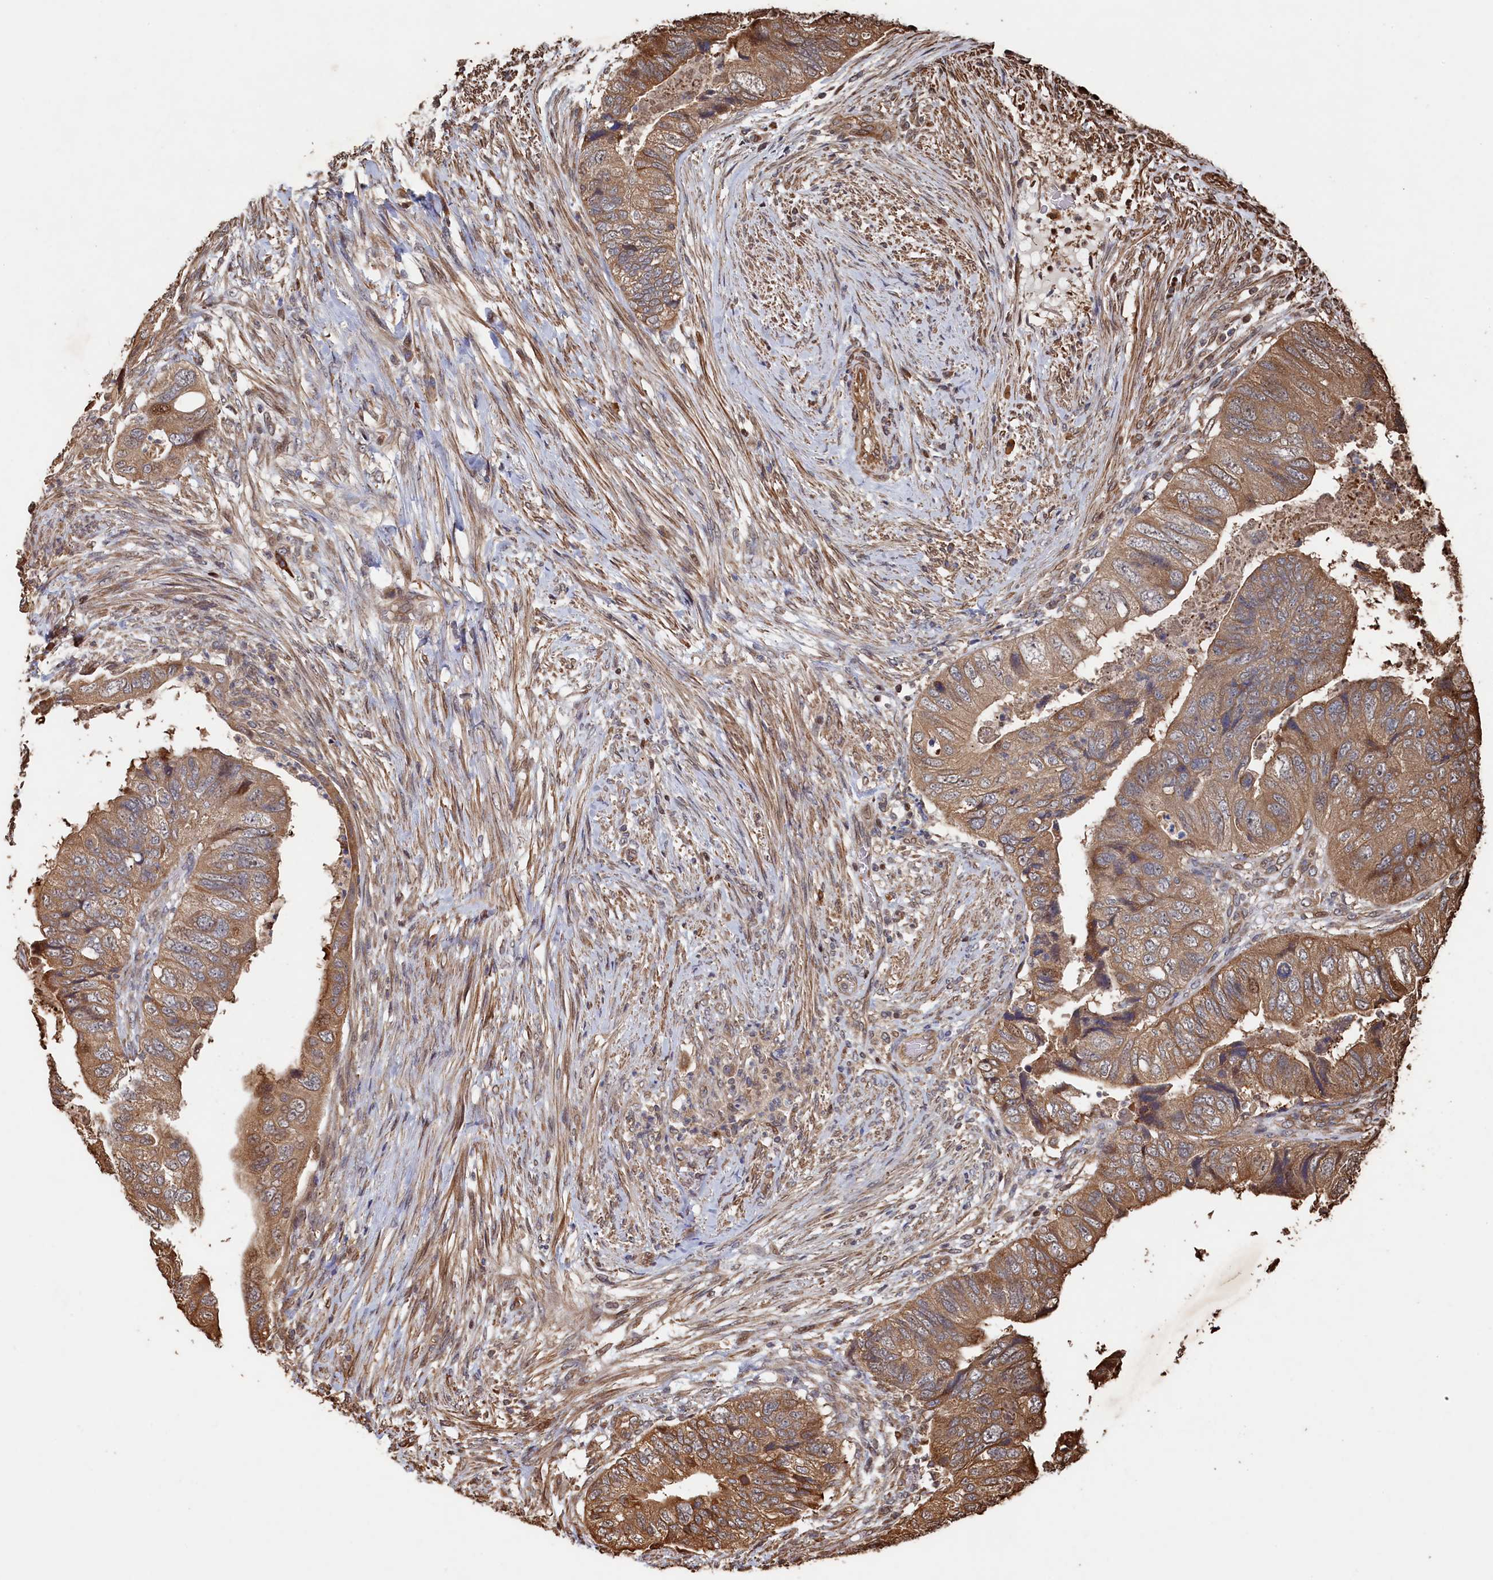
{"staining": {"intensity": "moderate", "quantity": ">75%", "location": "cytoplasmic/membranous"}, "tissue": "colorectal cancer", "cell_type": "Tumor cells", "image_type": "cancer", "snomed": [{"axis": "morphology", "description": "Adenocarcinoma, NOS"}, {"axis": "topography", "description": "Rectum"}], "caption": "Adenocarcinoma (colorectal) stained with a protein marker demonstrates moderate staining in tumor cells.", "gene": "PIGN", "patient": {"sex": "male", "age": 63}}